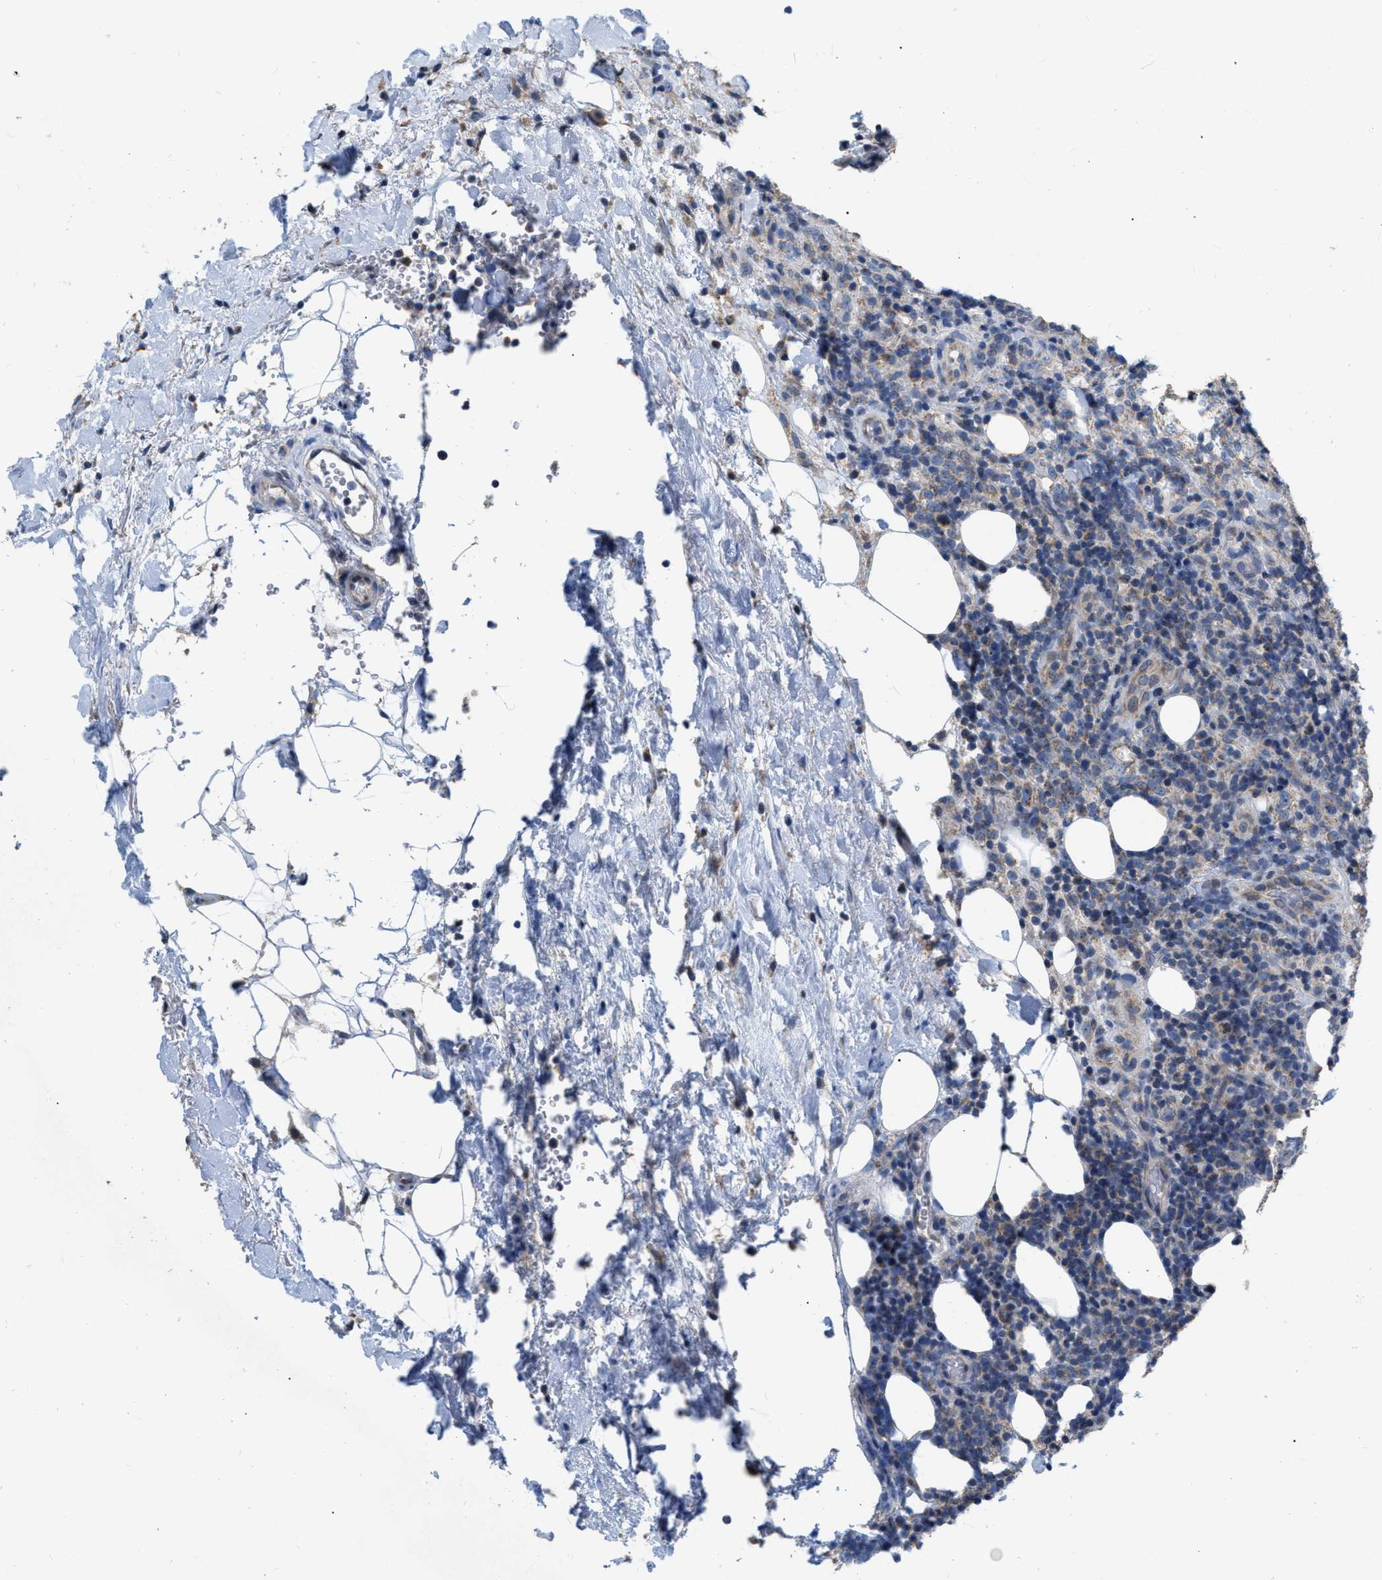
{"staining": {"intensity": "negative", "quantity": "none", "location": "none"}, "tissue": "lymphoma", "cell_type": "Tumor cells", "image_type": "cancer", "snomed": [{"axis": "morphology", "description": "Malignant lymphoma, non-Hodgkin's type, High grade"}, {"axis": "topography", "description": "Lymph node"}], "caption": "The micrograph displays no staining of tumor cells in high-grade malignant lymphoma, non-Hodgkin's type.", "gene": "DDX56", "patient": {"sex": "female", "age": 76}}